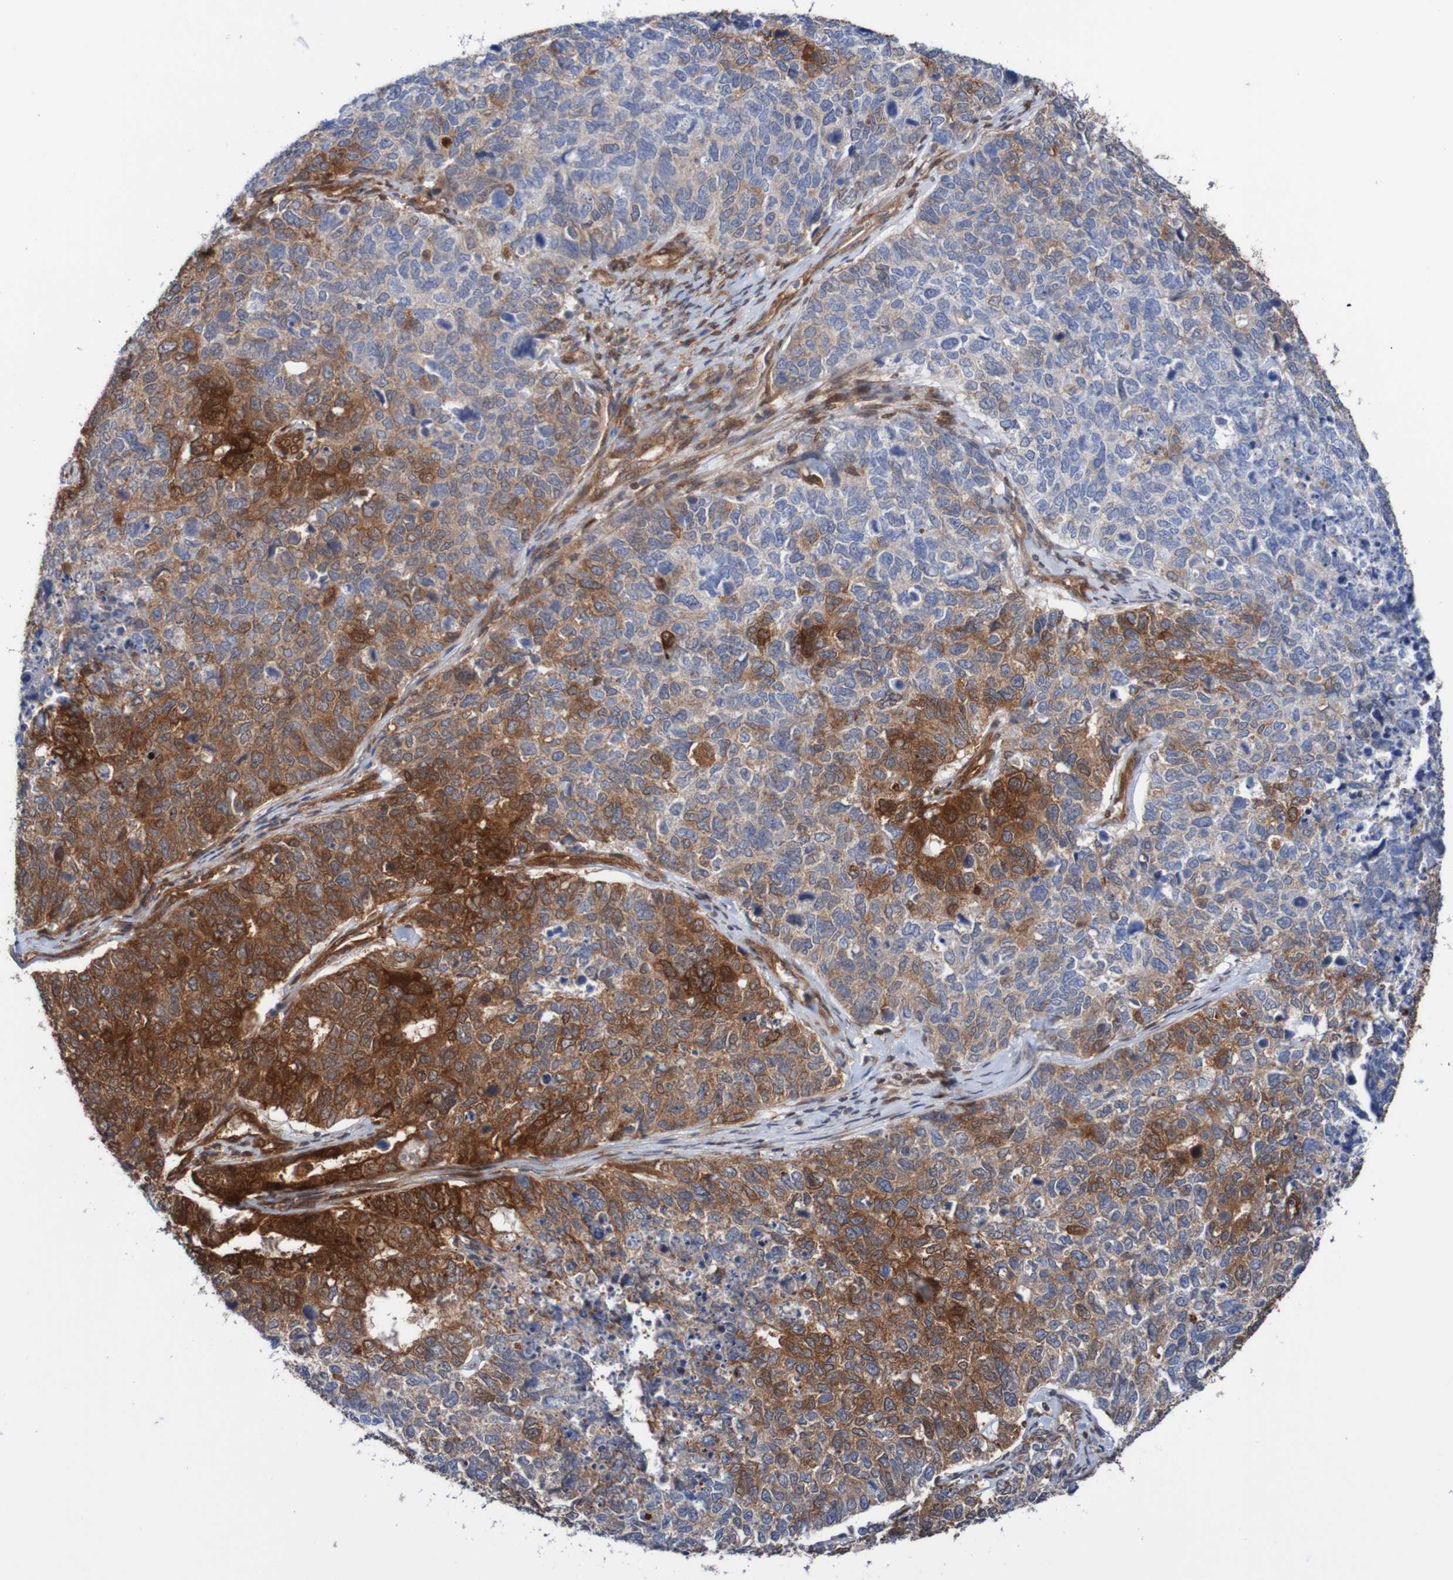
{"staining": {"intensity": "strong", "quantity": "<25%", "location": "cytoplasmic/membranous"}, "tissue": "cervical cancer", "cell_type": "Tumor cells", "image_type": "cancer", "snomed": [{"axis": "morphology", "description": "Squamous cell carcinoma, NOS"}, {"axis": "topography", "description": "Cervix"}], "caption": "The micrograph displays immunohistochemical staining of cervical cancer. There is strong cytoplasmic/membranous expression is identified in about <25% of tumor cells. (Brightfield microscopy of DAB IHC at high magnification).", "gene": "RIGI", "patient": {"sex": "female", "age": 63}}